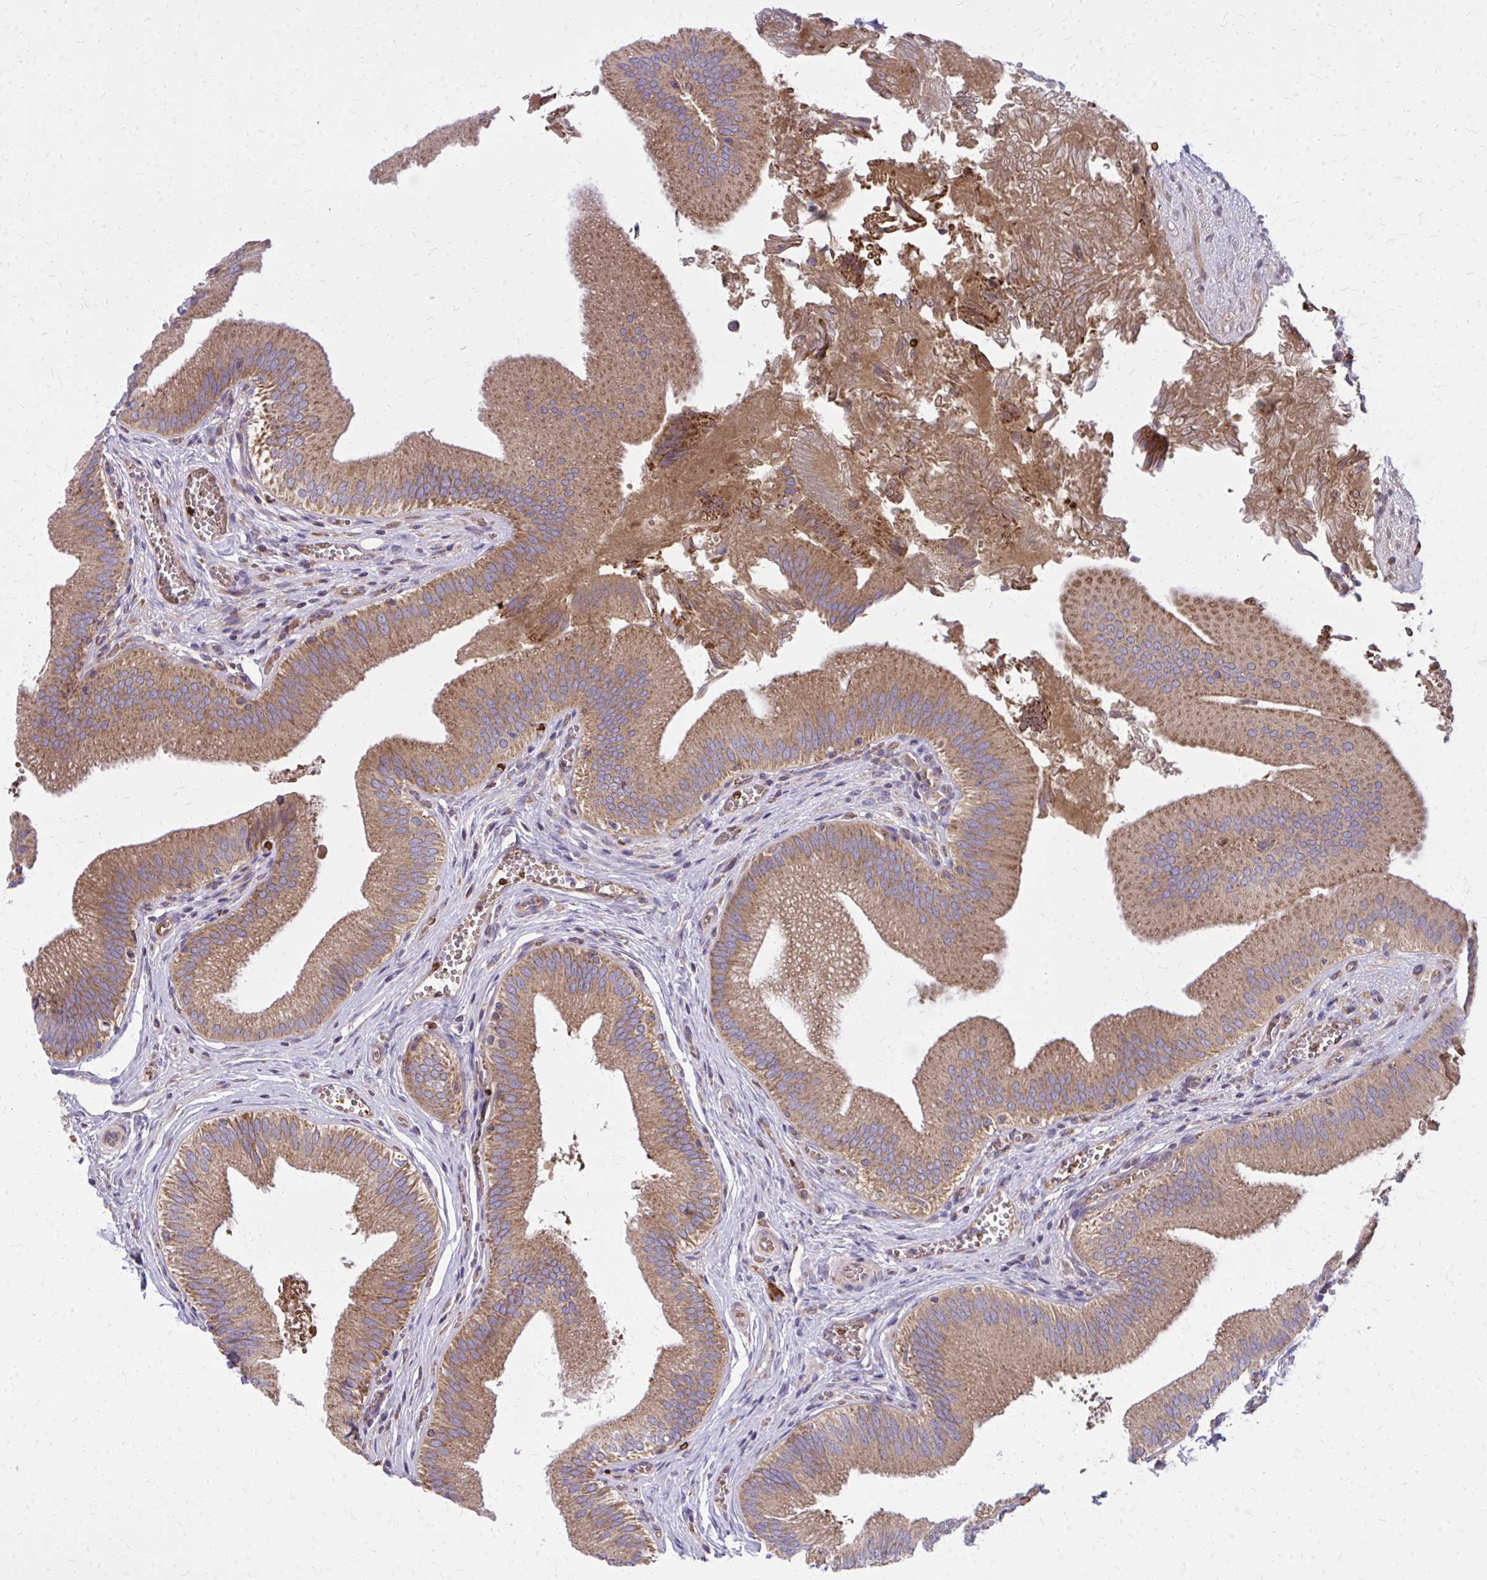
{"staining": {"intensity": "strong", "quantity": ">75%", "location": "cytoplasmic/membranous"}, "tissue": "gallbladder", "cell_type": "Glandular cells", "image_type": "normal", "snomed": [{"axis": "morphology", "description": "Normal tissue, NOS"}, {"axis": "topography", "description": "Gallbladder"}], "caption": "High-magnification brightfield microscopy of normal gallbladder stained with DAB (3,3'-diaminobenzidine) (brown) and counterstained with hematoxylin (blue). glandular cells exhibit strong cytoplasmic/membranous positivity is identified in about>75% of cells. (Brightfield microscopy of DAB IHC at high magnification).", "gene": "PDK4", "patient": {"sex": "male", "age": 17}}